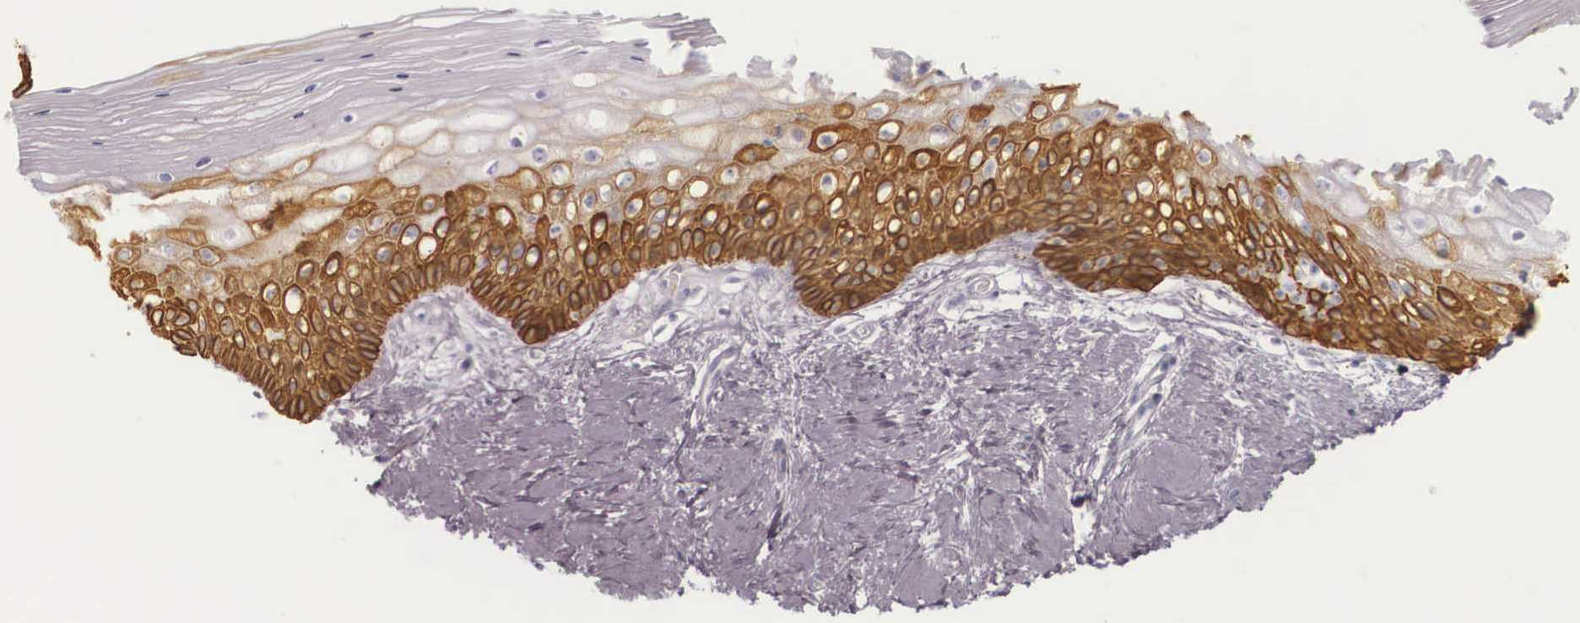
{"staining": {"intensity": "strong", "quantity": ">75%", "location": "cytoplasmic/membranous"}, "tissue": "vagina", "cell_type": "Squamous epithelial cells", "image_type": "normal", "snomed": [{"axis": "morphology", "description": "Normal tissue, NOS"}, {"axis": "topography", "description": "Vagina"}], "caption": "Human vagina stained with a brown dye shows strong cytoplasmic/membranous positive expression in approximately >75% of squamous epithelial cells.", "gene": "KRT14", "patient": {"sex": "female", "age": 46}}